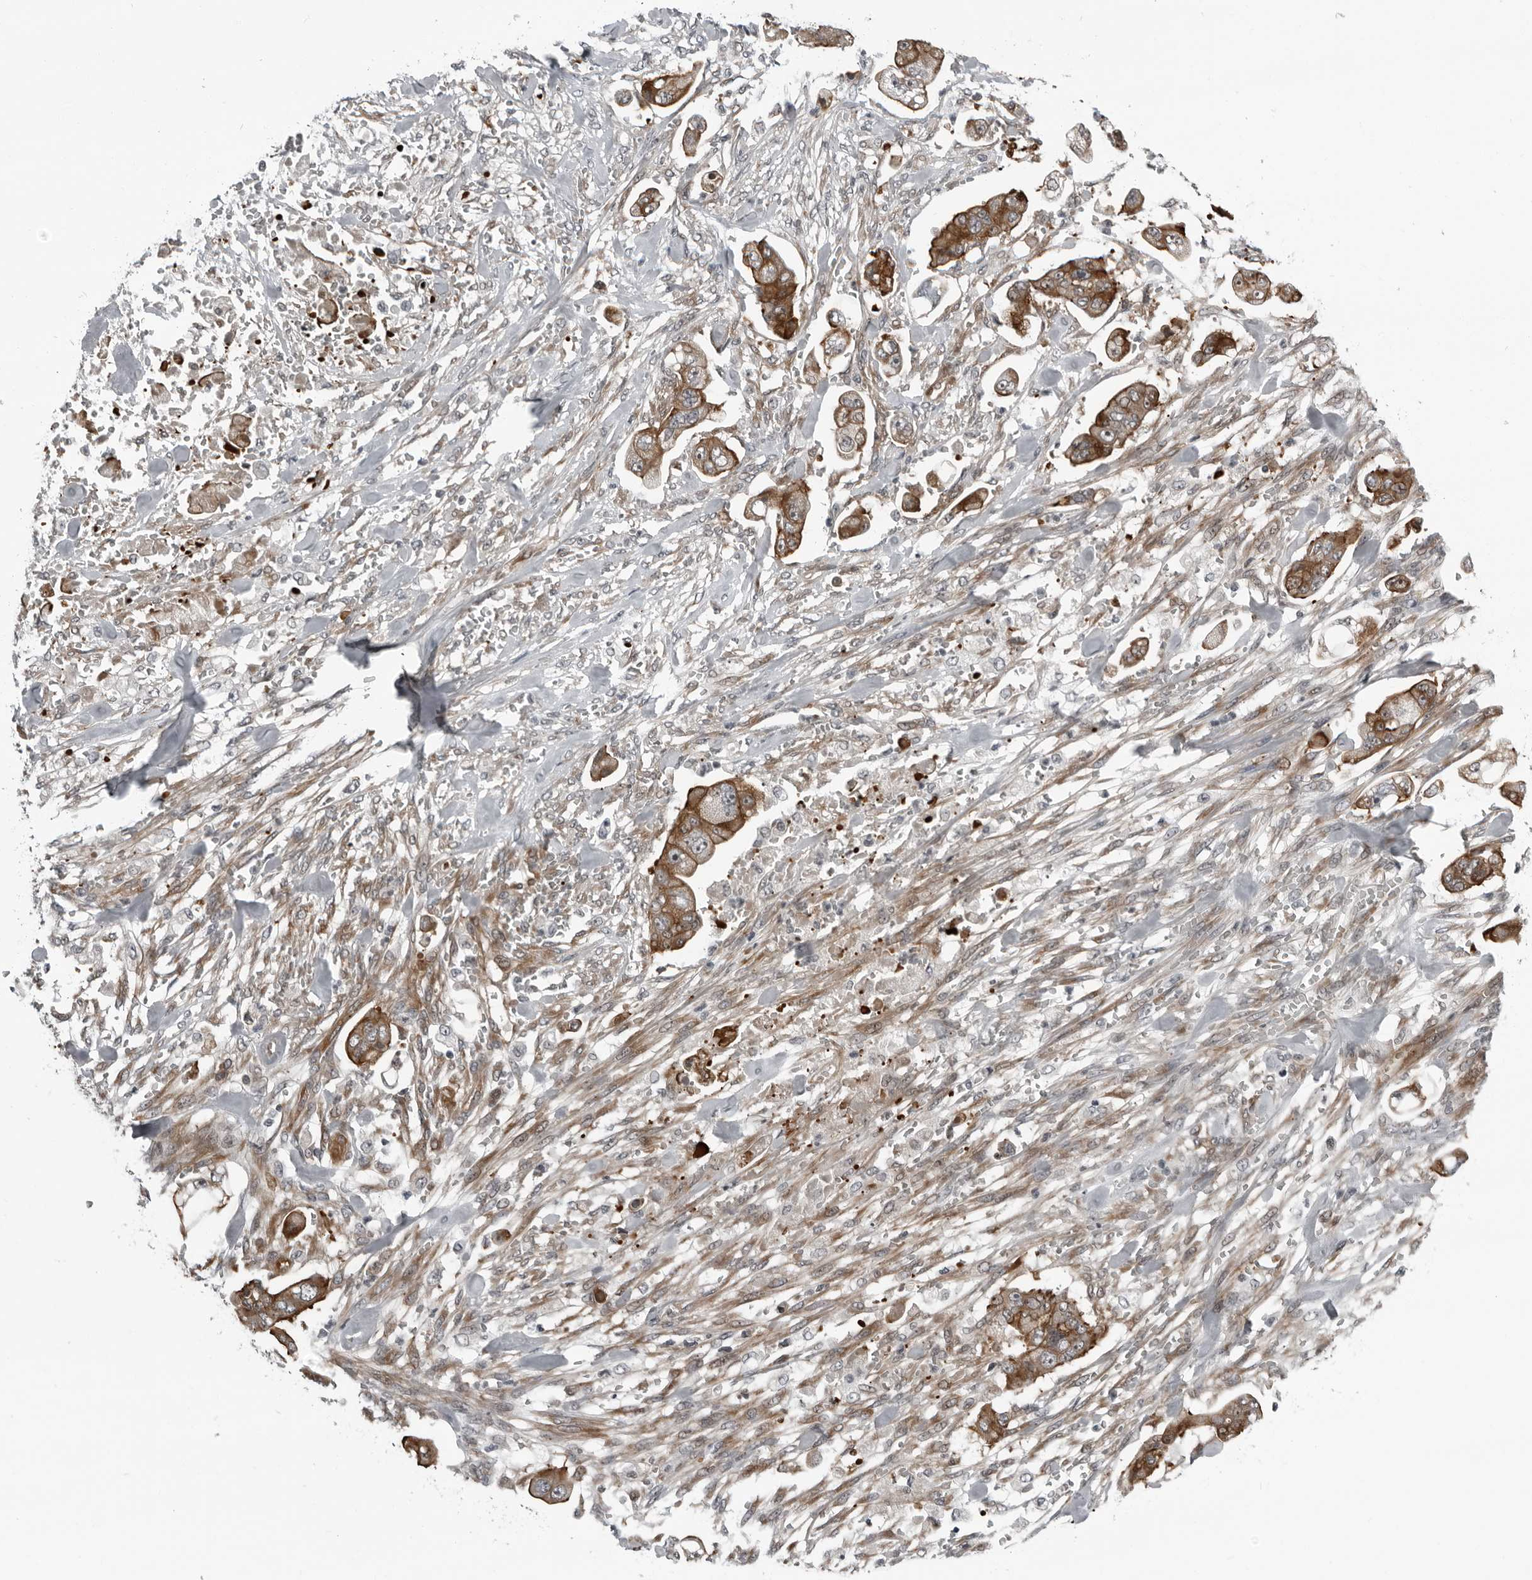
{"staining": {"intensity": "moderate", "quantity": ">75%", "location": "cytoplasmic/membranous"}, "tissue": "stomach cancer", "cell_type": "Tumor cells", "image_type": "cancer", "snomed": [{"axis": "morphology", "description": "Adenocarcinoma, NOS"}, {"axis": "topography", "description": "Stomach"}], "caption": "Protein expression analysis of stomach cancer (adenocarcinoma) reveals moderate cytoplasmic/membranous staining in about >75% of tumor cells.", "gene": "FAM102B", "patient": {"sex": "male", "age": 62}}